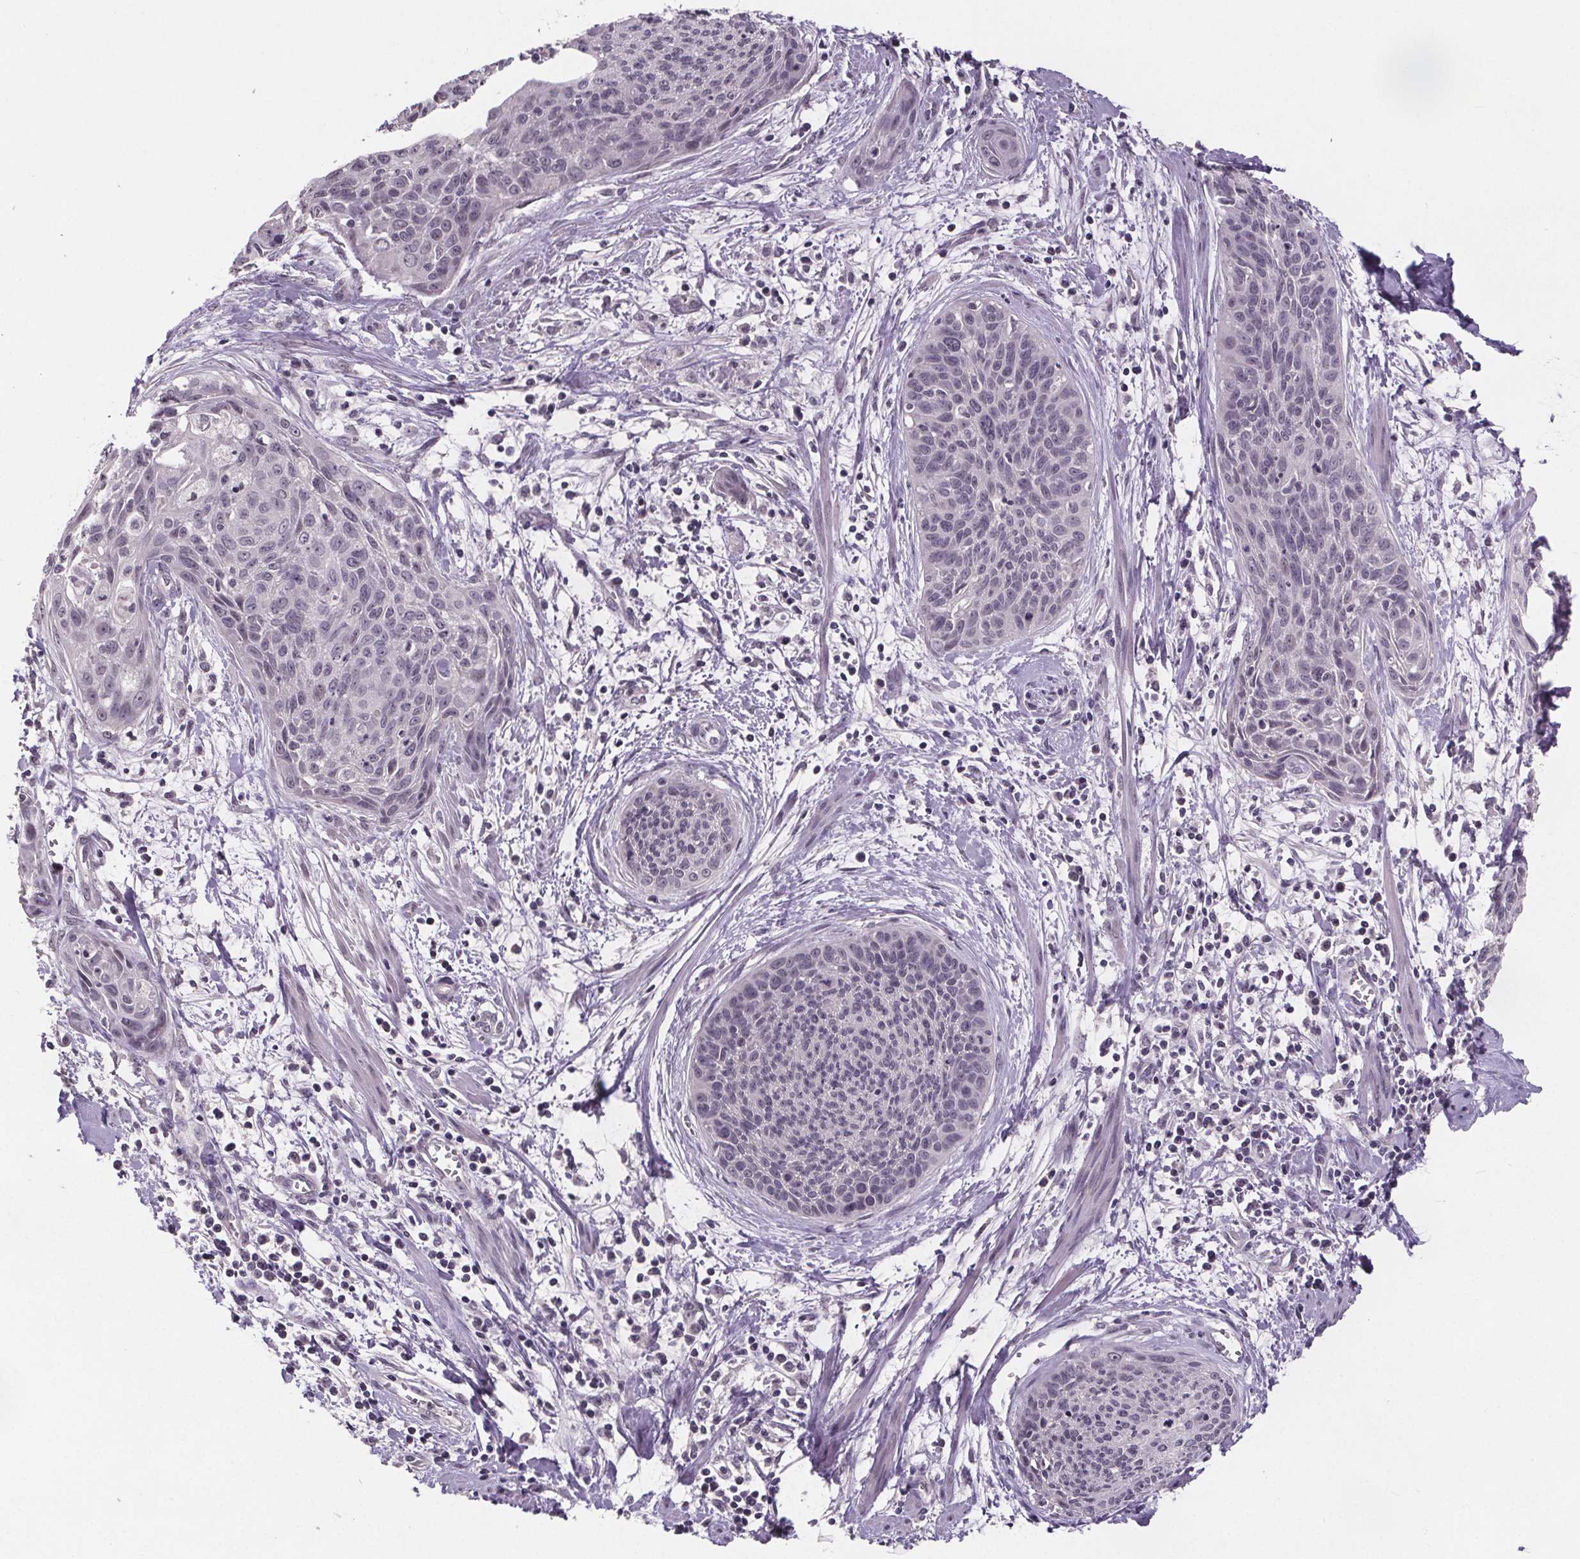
{"staining": {"intensity": "negative", "quantity": "none", "location": "none"}, "tissue": "cervical cancer", "cell_type": "Tumor cells", "image_type": "cancer", "snomed": [{"axis": "morphology", "description": "Squamous cell carcinoma, NOS"}, {"axis": "topography", "description": "Cervix"}], "caption": "Tumor cells are negative for brown protein staining in cervical squamous cell carcinoma.", "gene": "NKX6-1", "patient": {"sex": "female", "age": 55}}